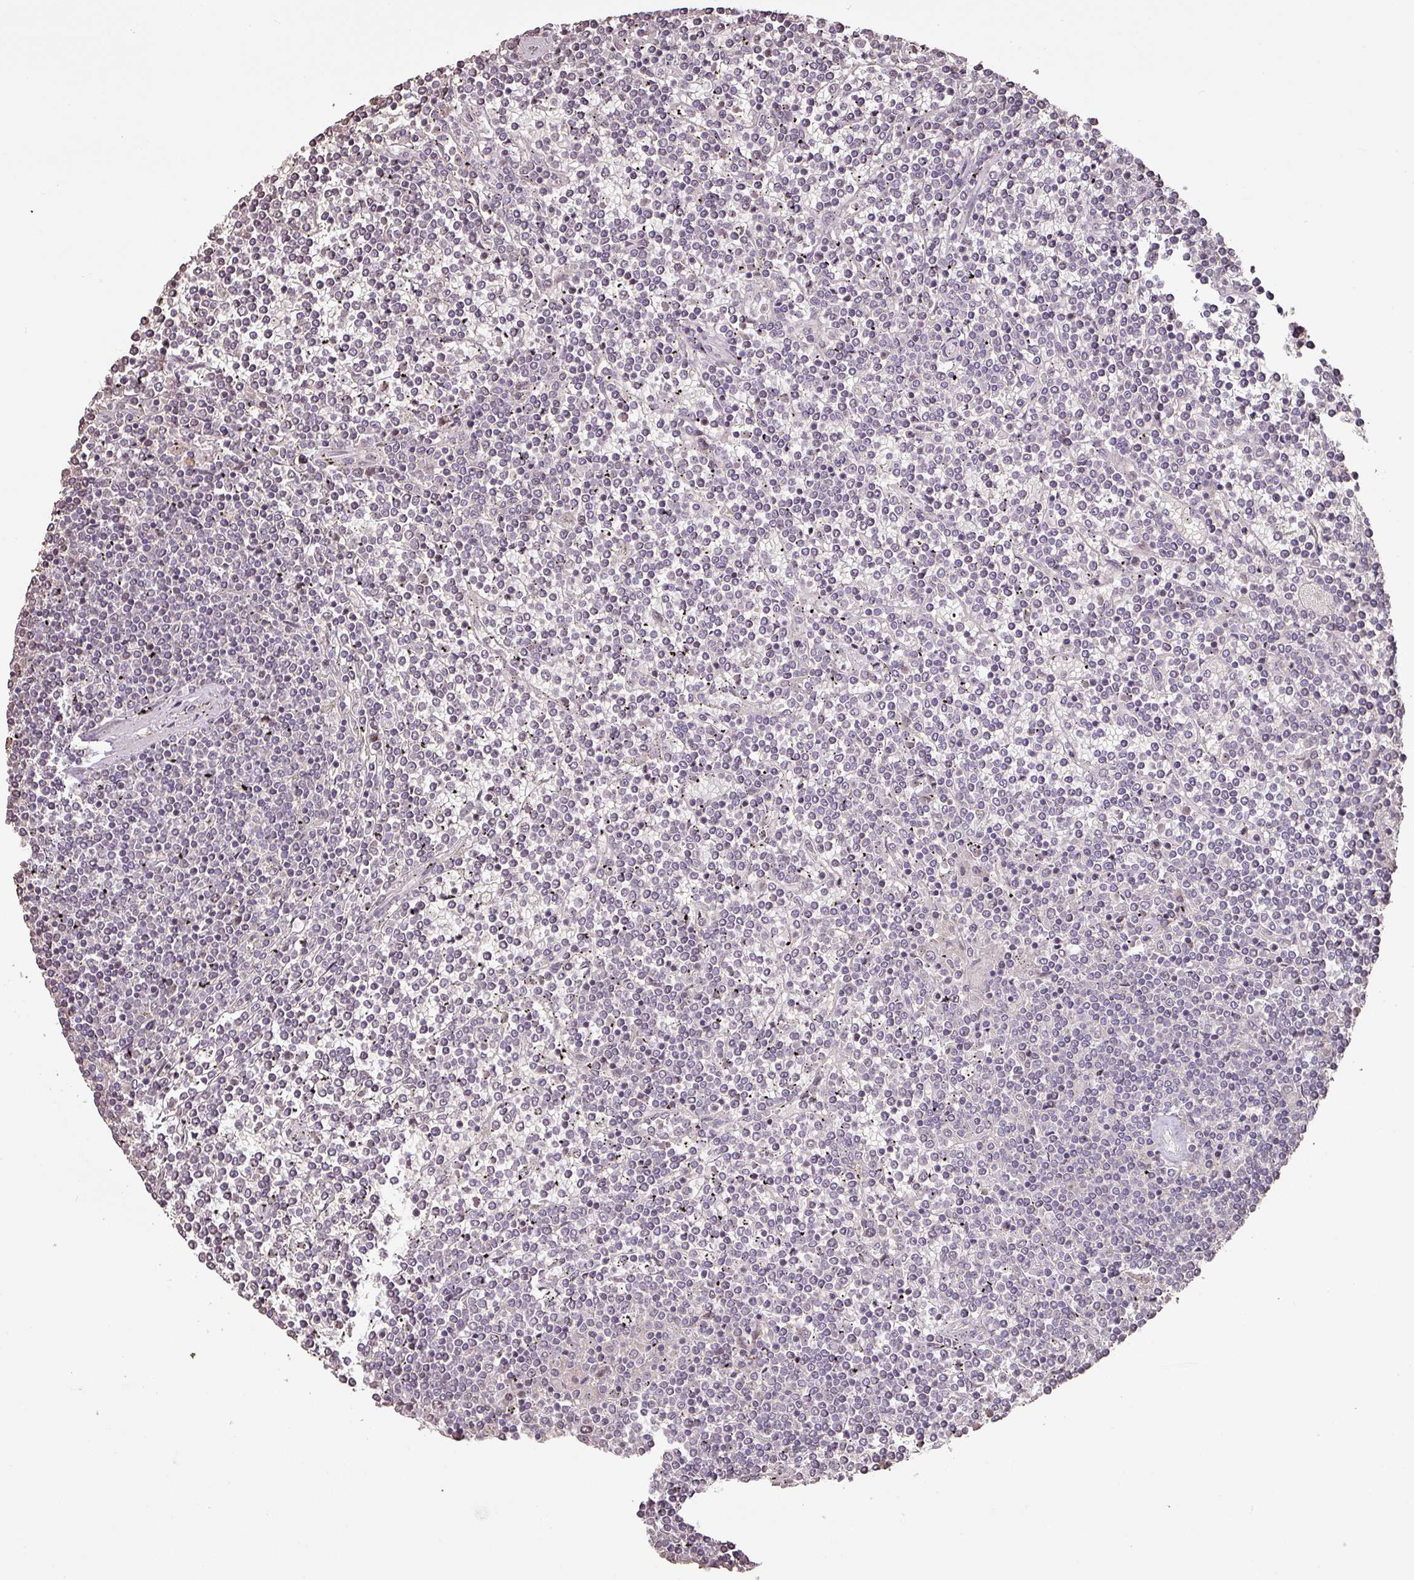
{"staining": {"intensity": "negative", "quantity": "none", "location": "none"}, "tissue": "lymphoma", "cell_type": "Tumor cells", "image_type": "cancer", "snomed": [{"axis": "morphology", "description": "Malignant lymphoma, non-Hodgkin's type, Low grade"}, {"axis": "topography", "description": "Spleen"}], "caption": "Low-grade malignant lymphoma, non-Hodgkin's type was stained to show a protein in brown. There is no significant positivity in tumor cells. (Stains: DAB (3,3'-diaminobenzidine) IHC with hematoxylin counter stain, Microscopy: brightfield microscopy at high magnification).", "gene": "PARP2", "patient": {"sex": "female", "age": 19}}